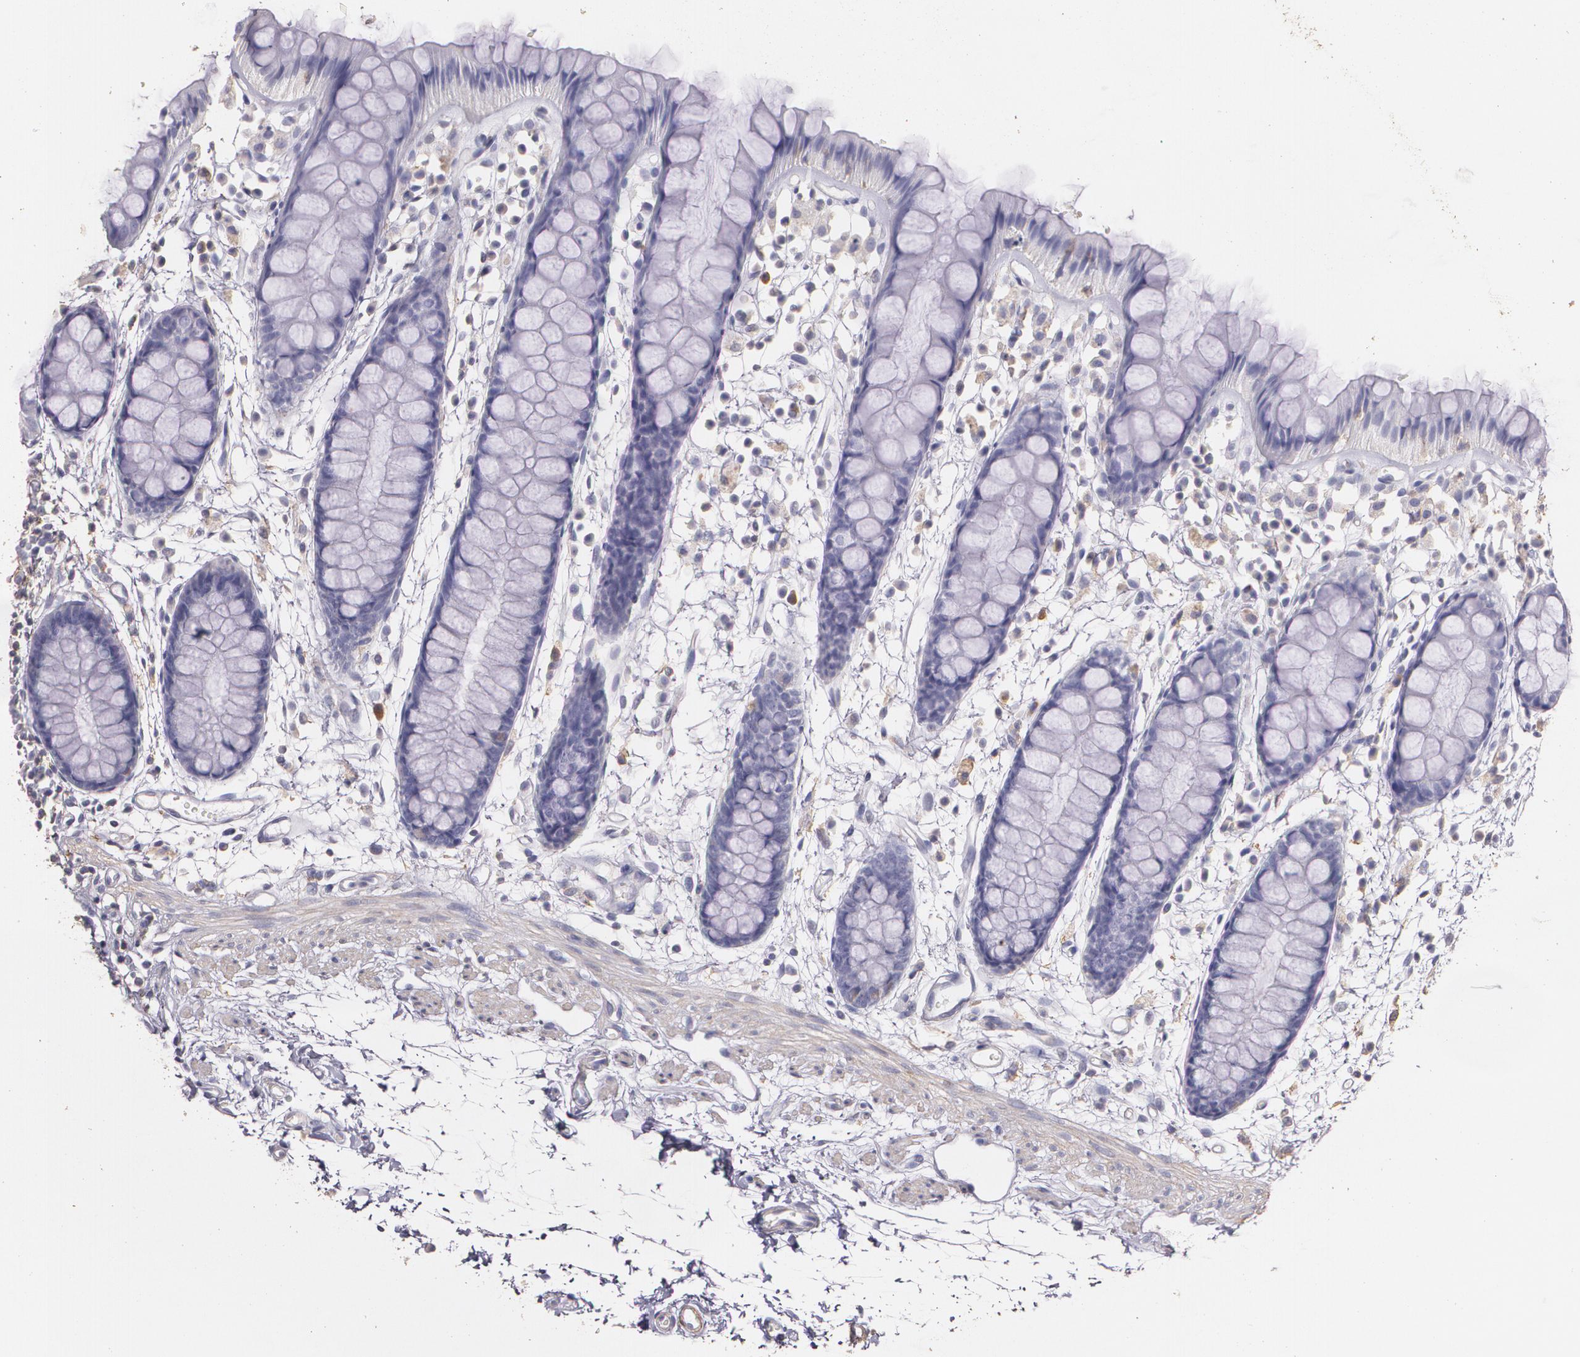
{"staining": {"intensity": "negative", "quantity": "none", "location": "none"}, "tissue": "rectum", "cell_type": "Glandular cells", "image_type": "normal", "snomed": [{"axis": "morphology", "description": "Normal tissue, NOS"}, {"axis": "topography", "description": "Rectum"}], "caption": "This photomicrograph is of benign rectum stained with immunohistochemistry to label a protein in brown with the nuclei are counter-stained blue. There is no staining in glandular cells.", "gene": "TGFBR1", "patient": {"sex": "female", "age": 66}}